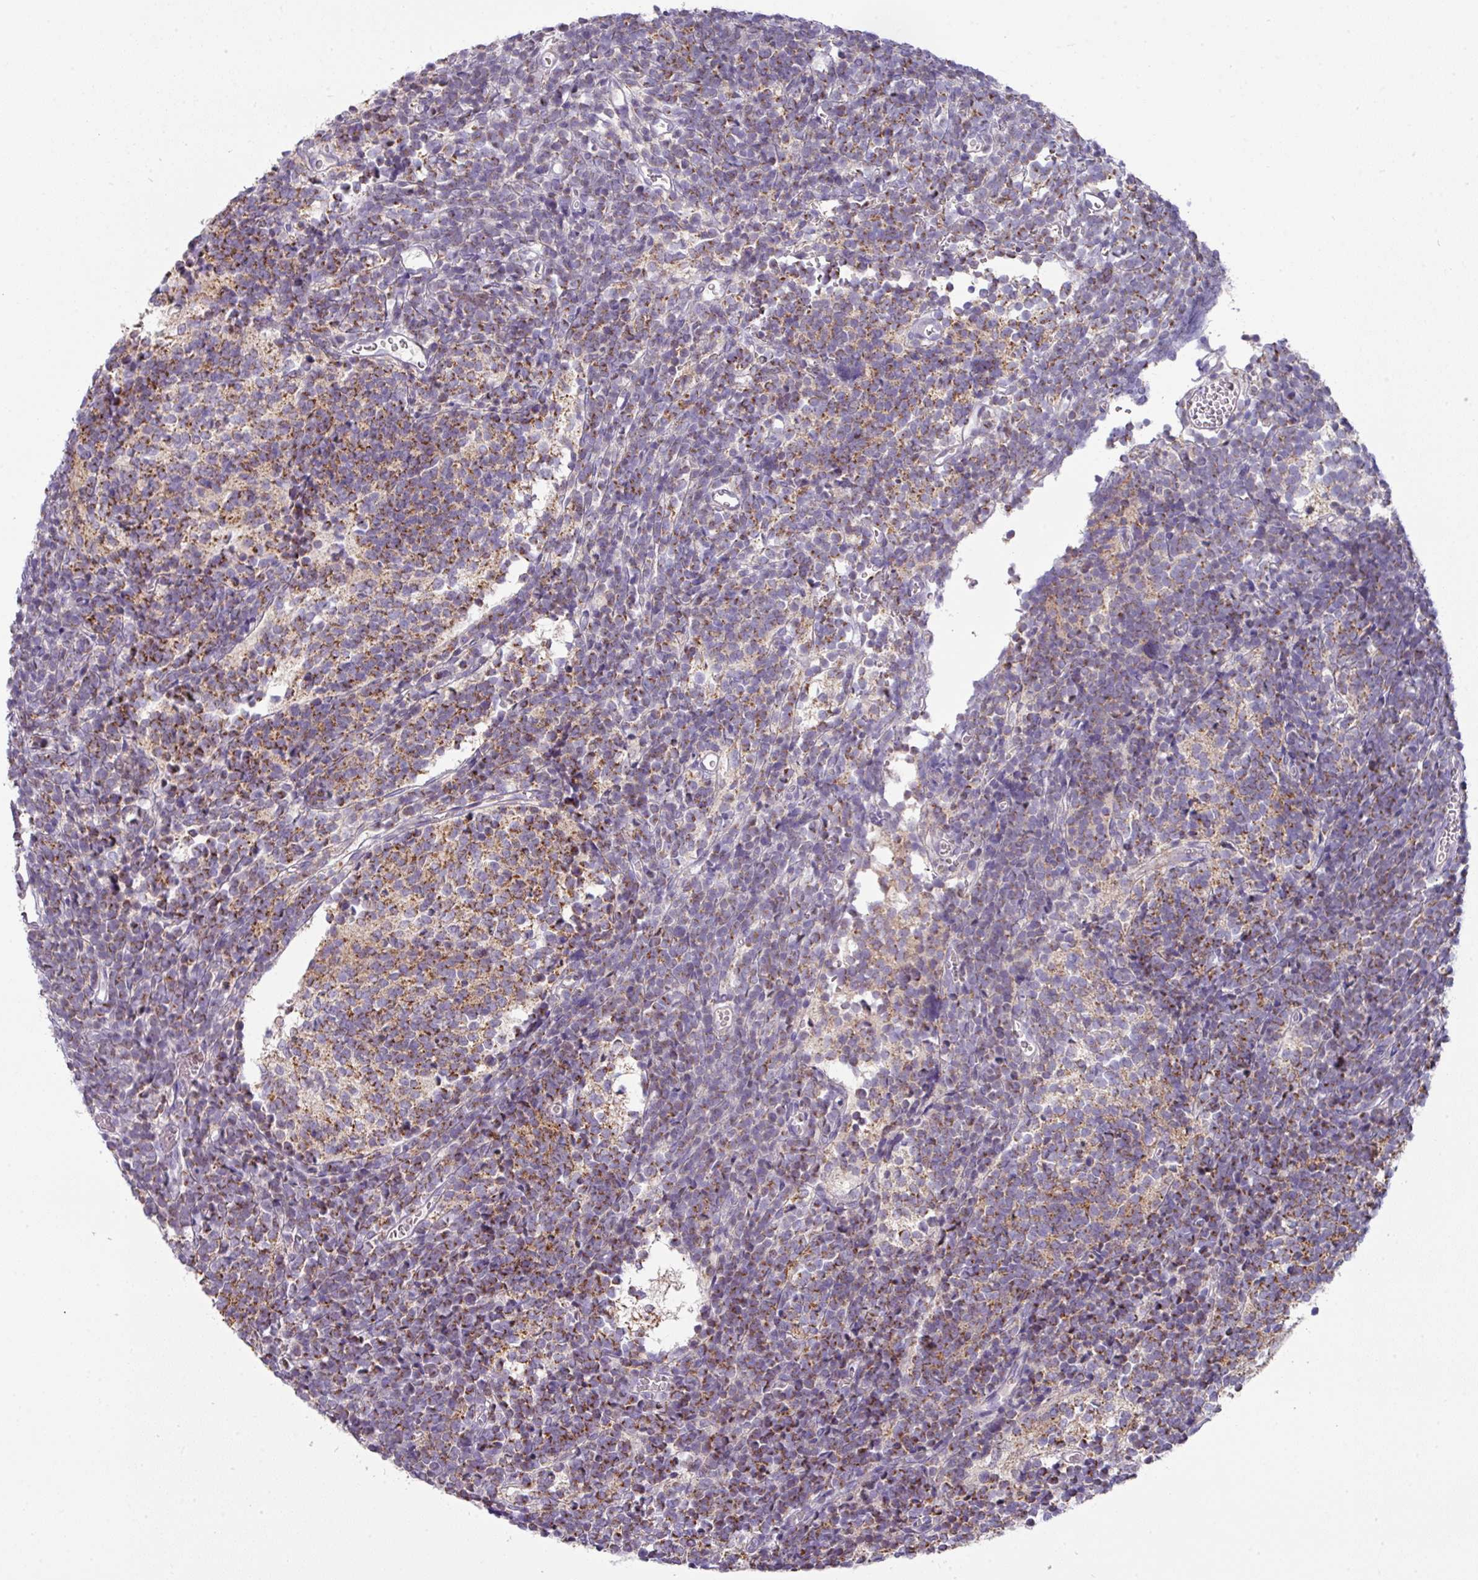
{"staining": {"intensity": "moderate", "quantity": "25%-75%", "location": "cytoplasmic/membranous"}, "tissue": "glioma", "cell_type": "Tumor cells", "image_type": "cancer", "snomed": [{"axis": "morphology", "description": "Glioma, malignant, Low grade"}, {"axis": "topography", "description": "Brain"}], "caption": "The immunohistochemical stain shows moderate cytoplasmic/membranous staining in tumor cells of glioma tissue.", "gene": "TRAPPC1", "patient": {"sex": "female", "age": 1}}